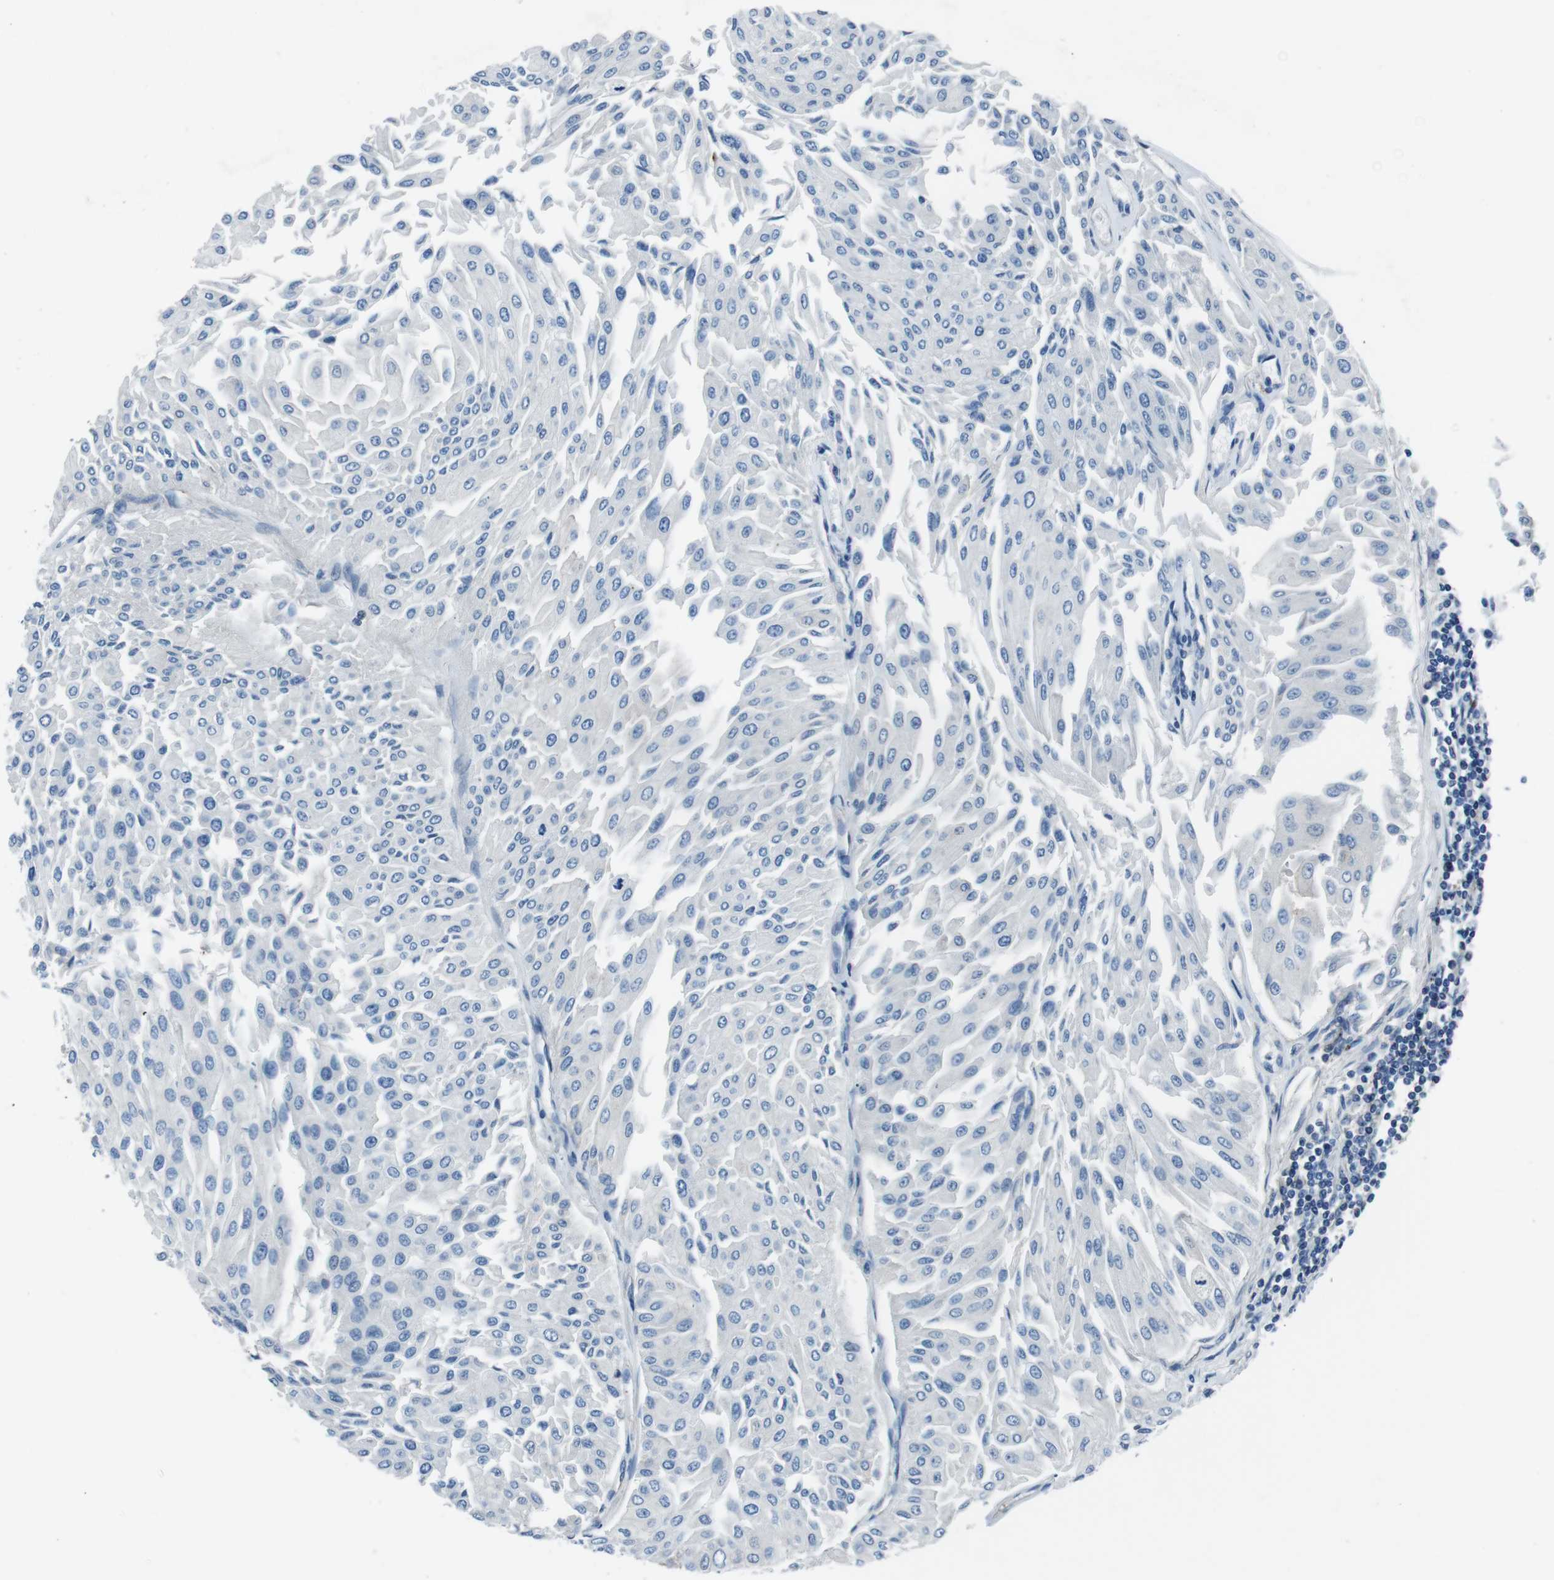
{"staining": {"intensity": "negative", "quantity": "none", "location": "none"}, "tissue": "urothelial cancer", "cell_type": "Tumor cells", "image_type": "cancer", "snomed": [{"axis": "morphology", "description": "Urothelial carcinoma, Low grade"}, {"axis": "topography", "description": "Urinary bladder"}], "caption": "Protein analysis of low-grade urothelial carcinoma exhibits no significant positivity in tumor cells.", "gene": "TULP3", "patient": {"sex": "male", "age": 67}}